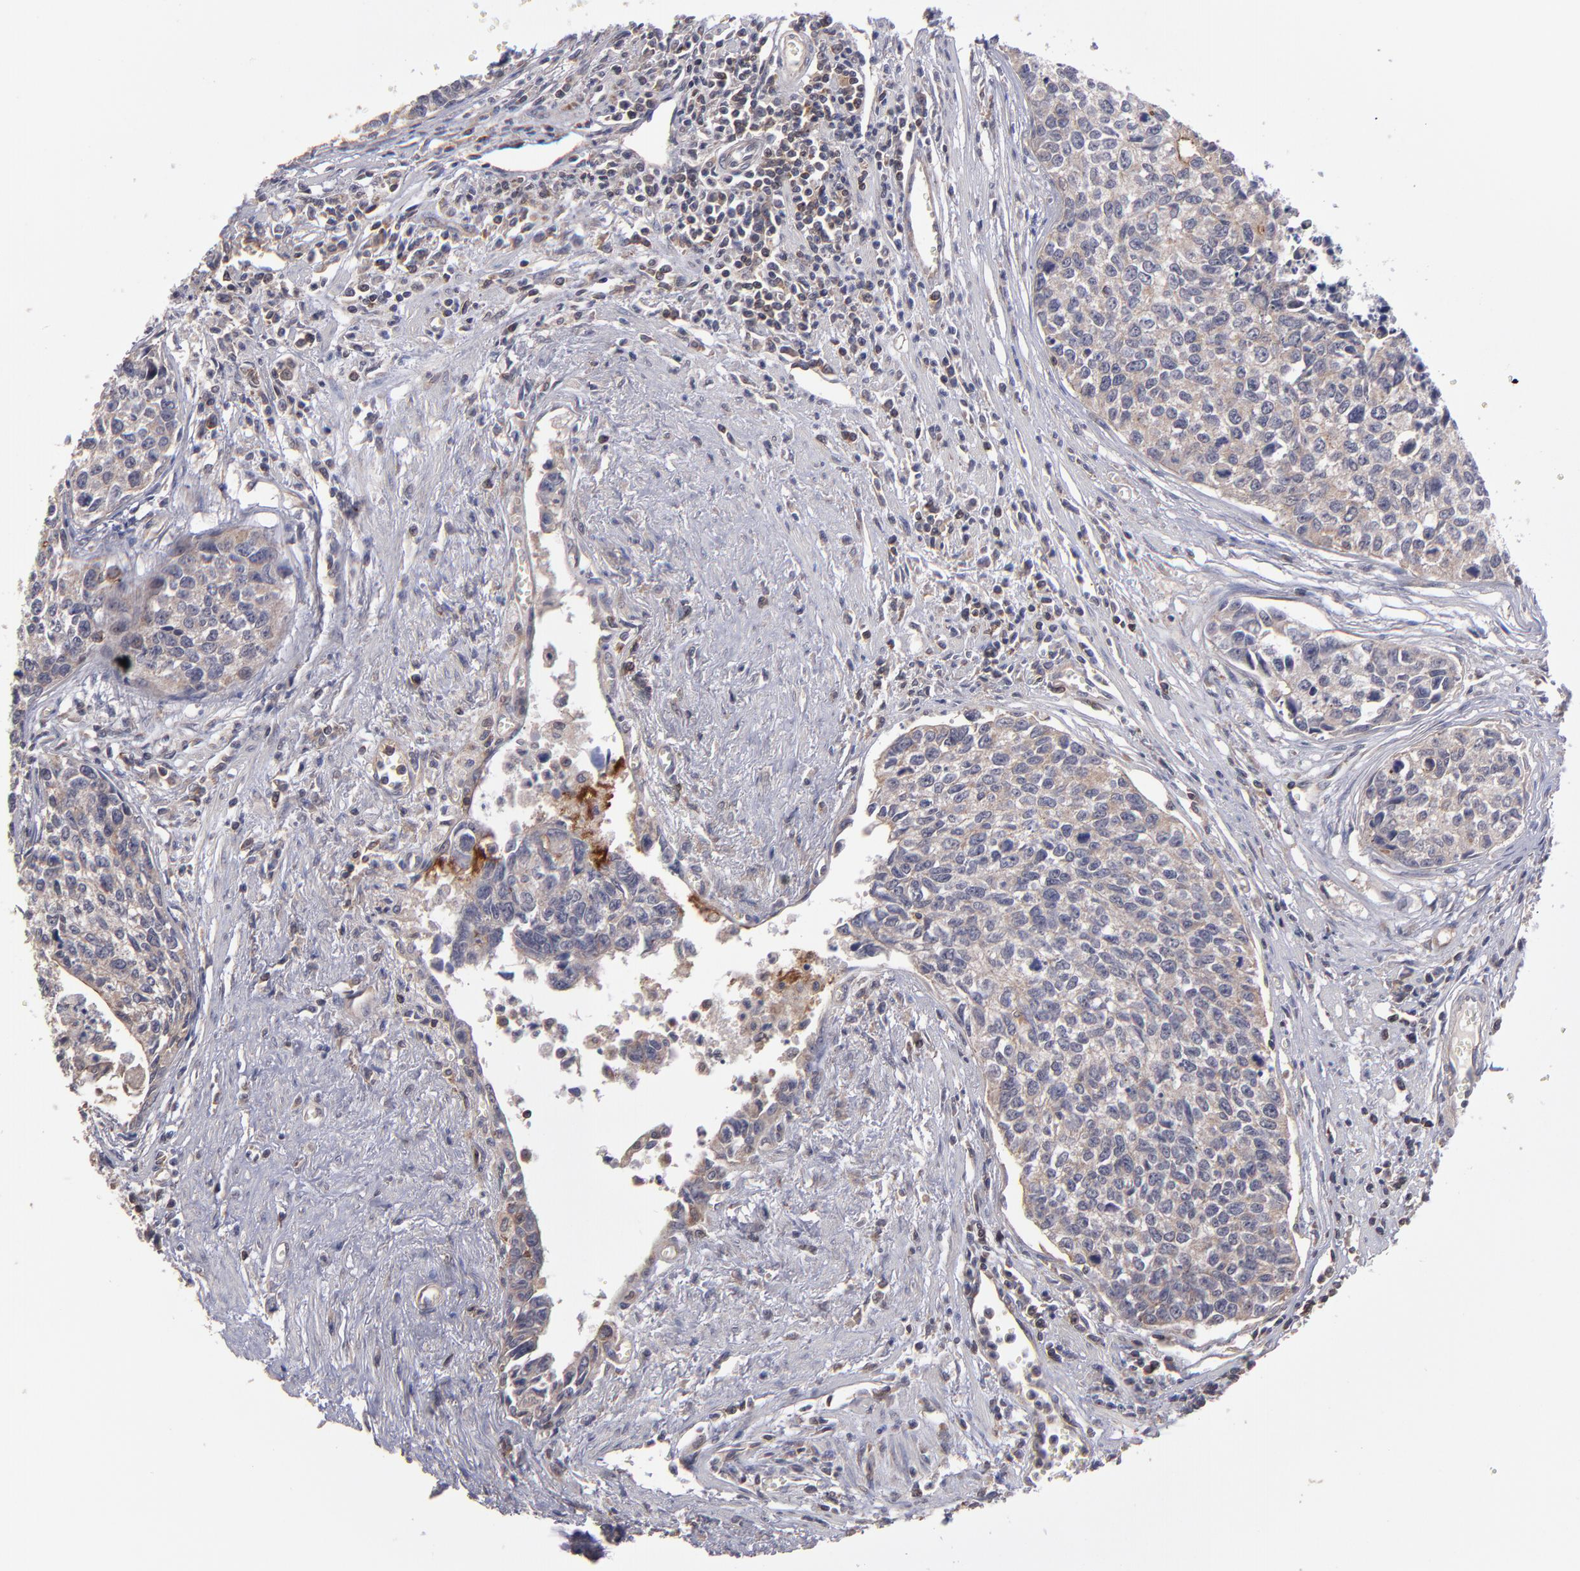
{"staining": {"intensity": "moderate", "quantity": "25%-75%", "location": "cytoplasmic/membranous"}, "tissue": "urothelial cancer", "cell_type": "Tumor cells", "image_type": "cancer", "snomed": [{"axis": "morphology", "description": "Urothelial carcinoma, High grade"}, {"axis": "topography", "description": "Urinary bladder"}], "caption": "Immunohistochemical staining of human urothelial carcinoma (high-grade) shows moderate cytoplasmic/membranous protein expression in about 25%-75% of tumor cells.", "gene": "NF2", "patient": {"sex": "male", "age": 81}}